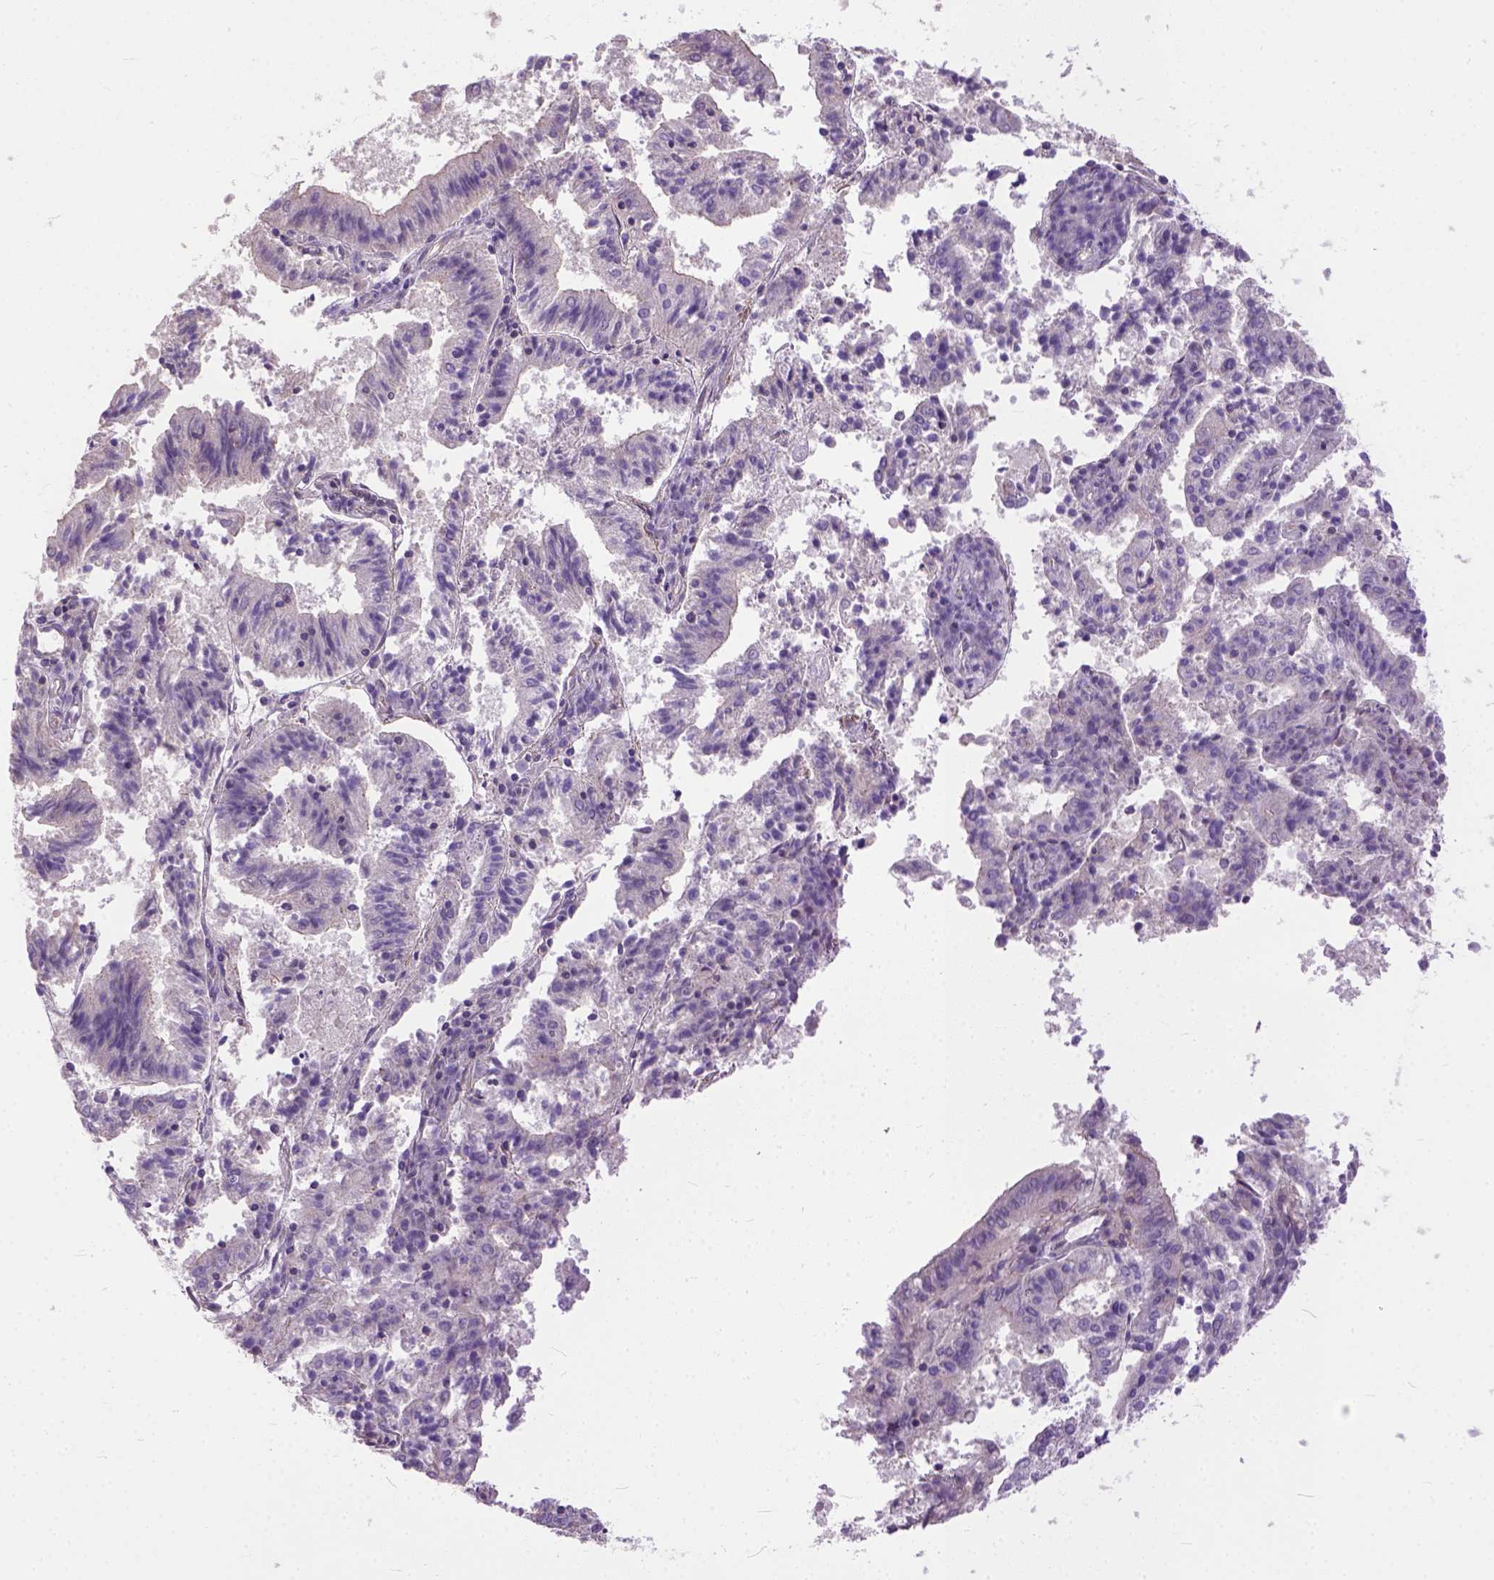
{"staining": {"intensity": "negative", "quantity": "none", "location": "none"}, "tissue": "endometrial cancer", "cell_type": "Tumor cells", "image_type": "cancer", "snomed": [{"axis": "morphology", "description": "Adenocarcinoma, NOS"}, {"axis": "topography", "description": "Endometrium"}], "caption": "Protein analysis of endometrial cancer (adenocarcinoma) reveals no significant staining in tumor cells.", "gene": "BANF2", "patient": {"sex": "female", "age": 82}}